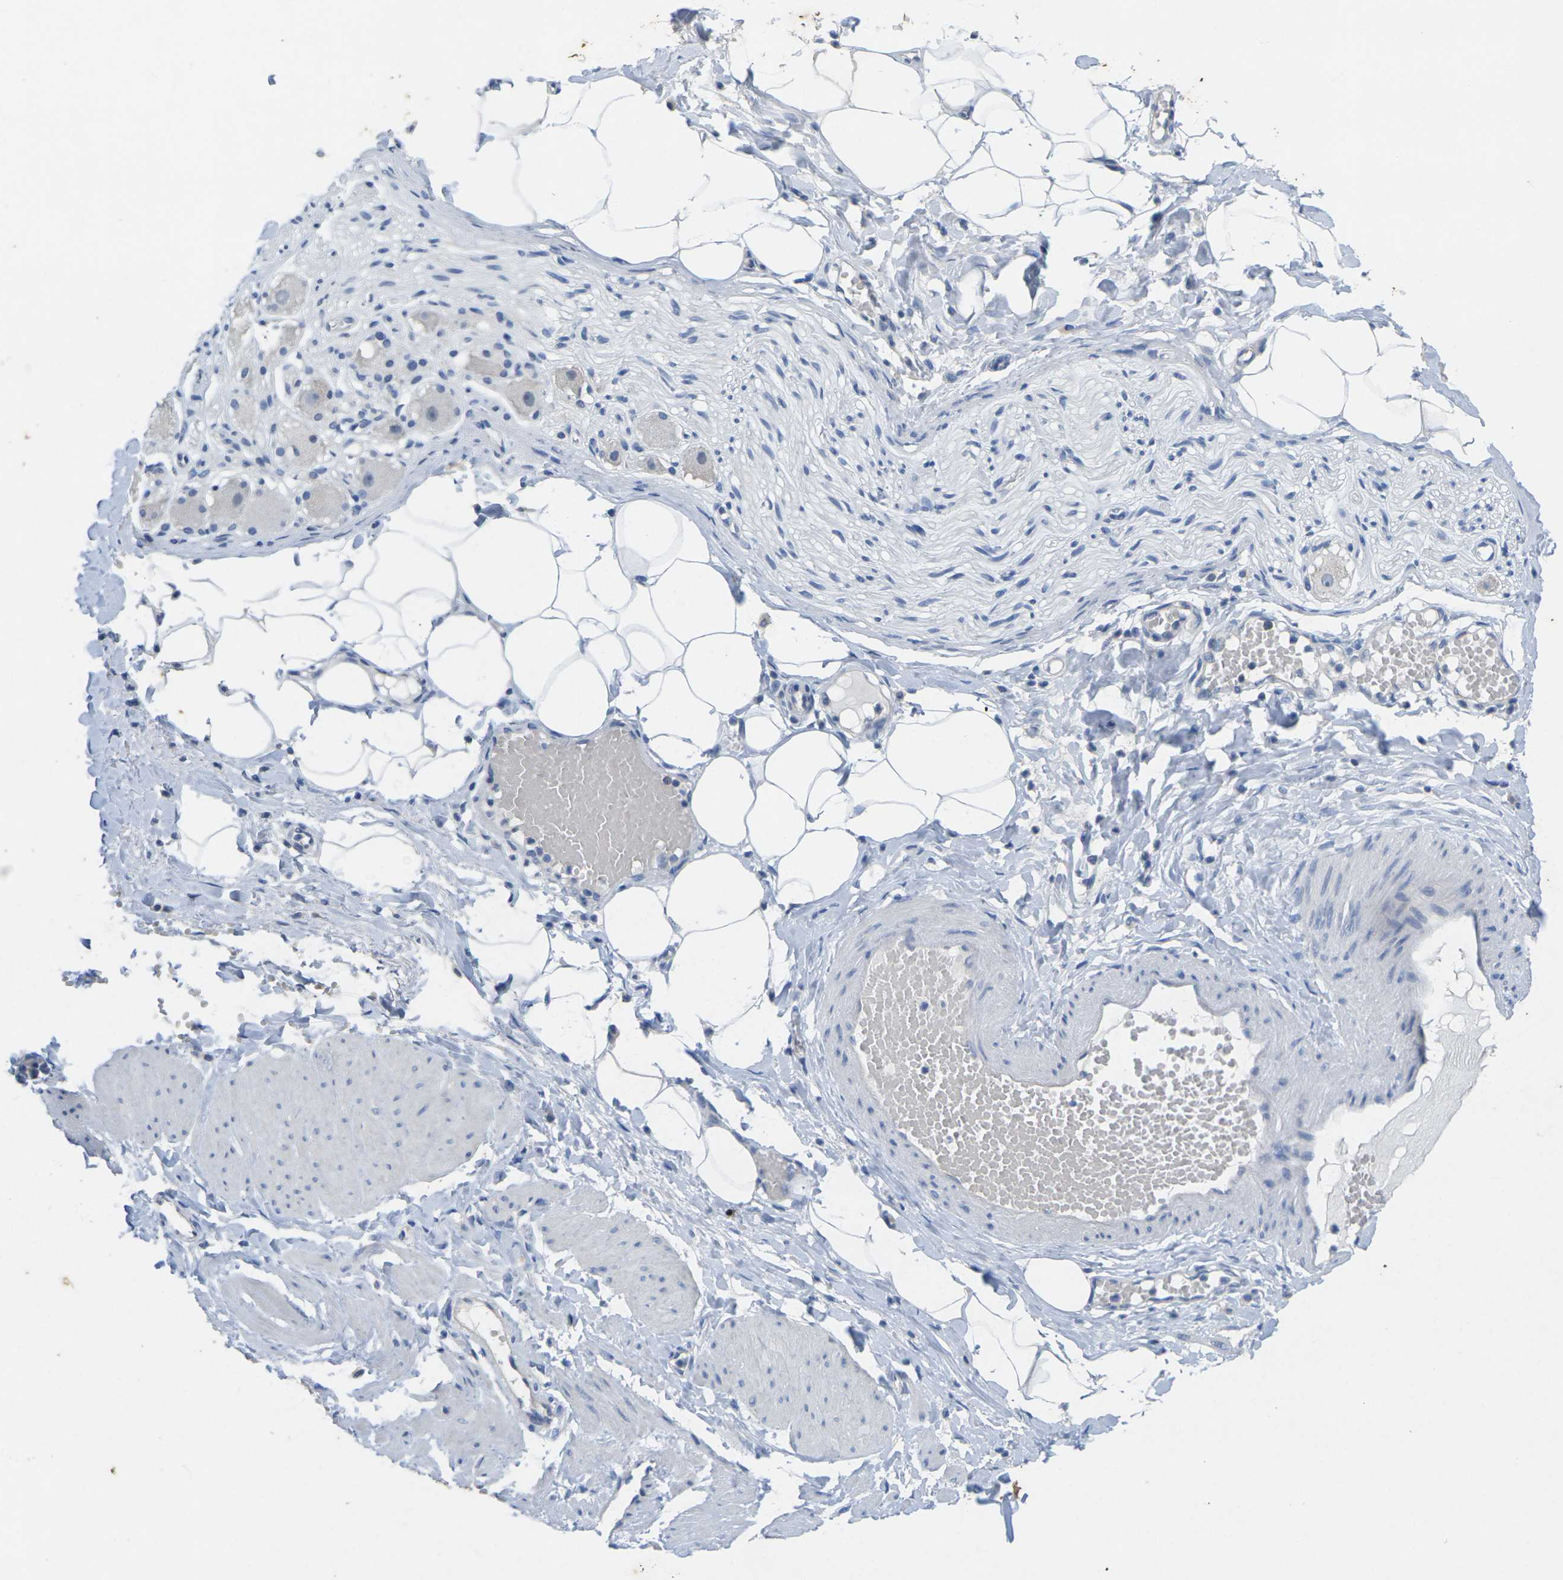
{"staining": {"intensity": "negative", "quantity": "none", "location": "none"}, "tissue": "adipose tissue", "cell_type": "Adipocytes", "image_type": "normal", "snomed": [{"axis": "morphology", "description": "Normal tissue, NOS"}, {"axis": "topography", "description": "Soft tissue"}, {"axis": "topography", "description": "Vascular tissue"}], "caption": "There is no significant expression in adipocytes of adipose tissue. Nuclei are stained in blue.", "gene": "TNNI3", "patient": {"sex": "female", "age": 35}}